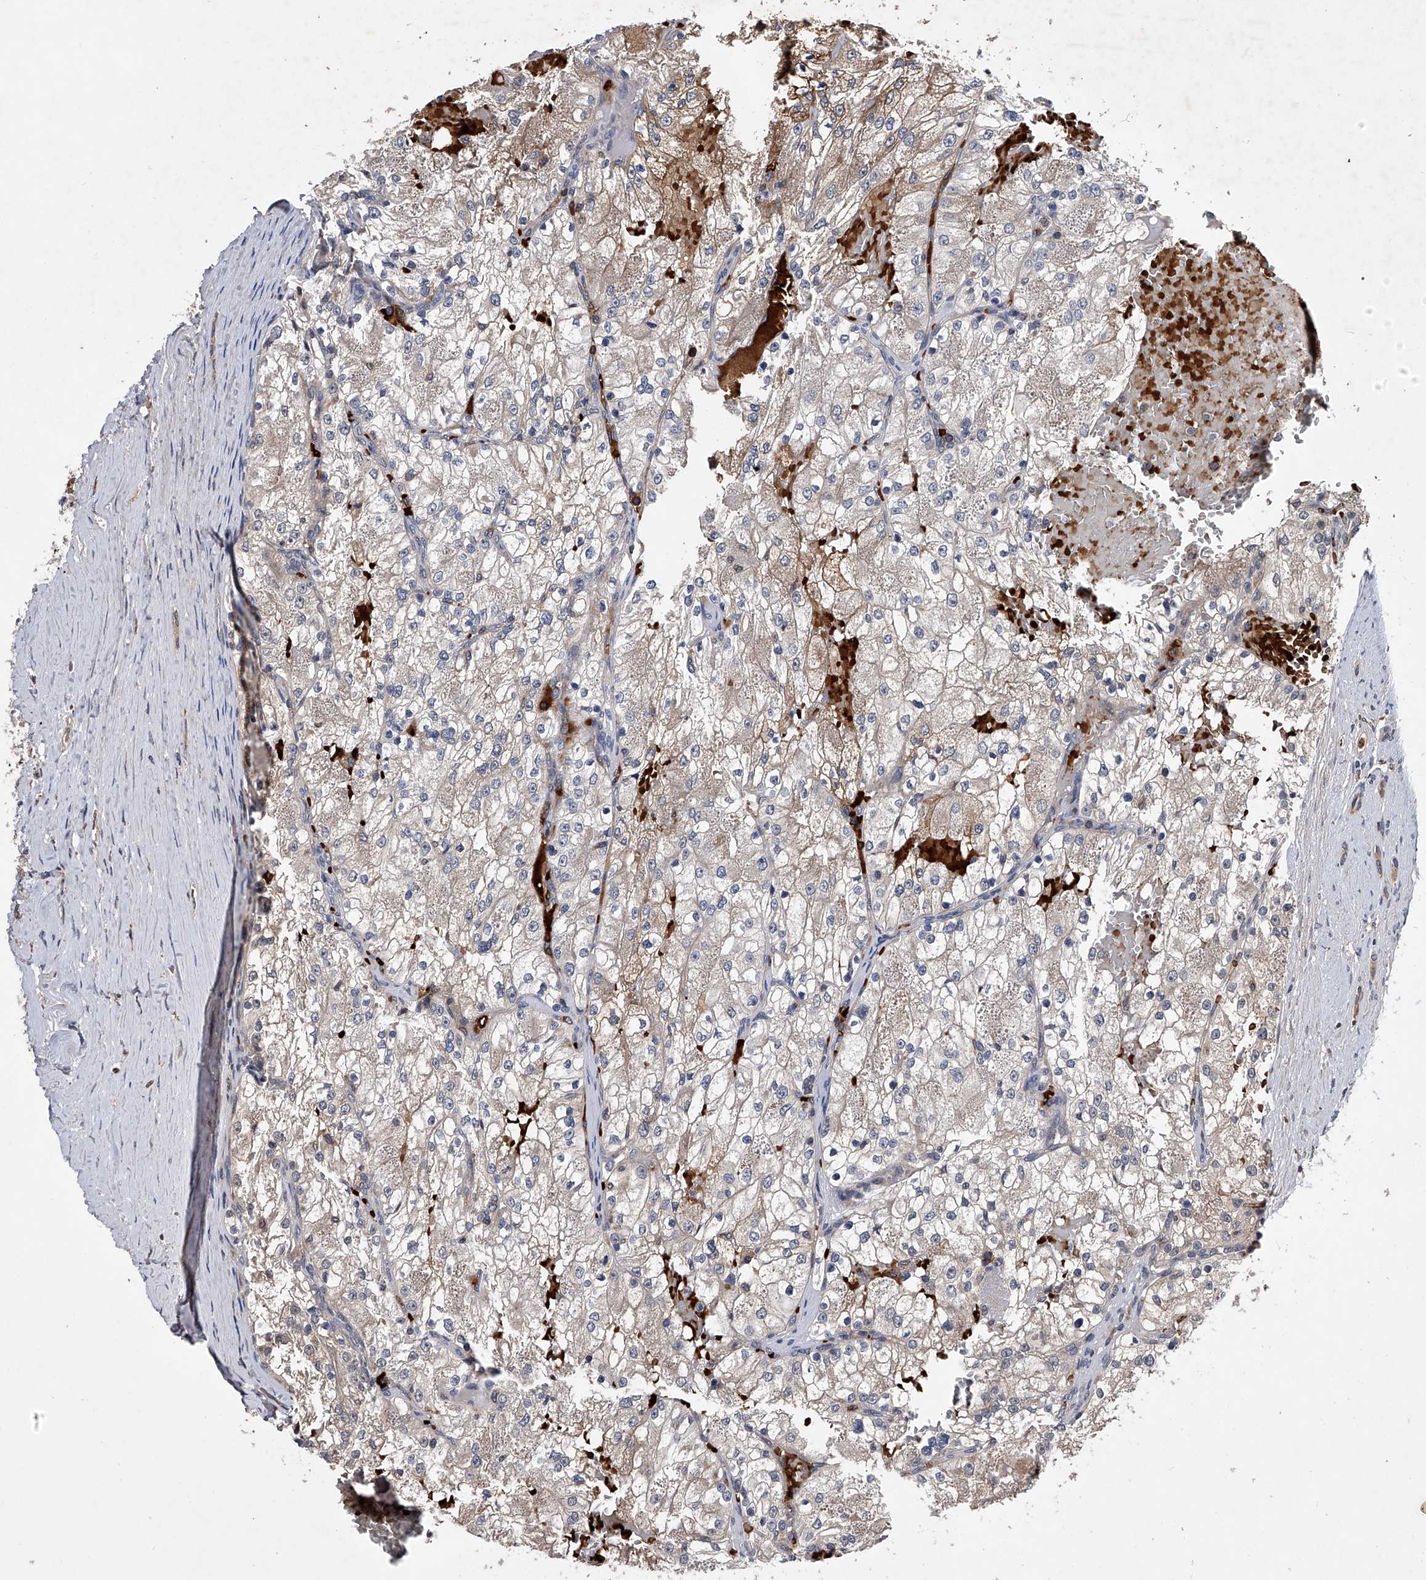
{"staining": {"intensity": "negative", "quantity": "none", "location": "none"}, "tissue": "renal cancer", "cell_type": "Tumor cells", "image_type": "cancer", "snomed": [{"axis": "morphology", "description": "Normal tissue, NOS"}, {"axis": "morphology", "description": "Adenocarcinoma, NOS"}, {"axis": "topography", "description": "Kidney"}], "caption": "DAB (3,3'-diaminobenzidine) immunohistochemical staining of human adenocarcinoma (renal) demonstrates no significant expression in tumor cells. (DAB (3,3'-diaminobenzidine) immunohistochemistry (IHC), high magnification).", "gene": "ZNF30", "patient": {"sex": "male", "age": 68}}